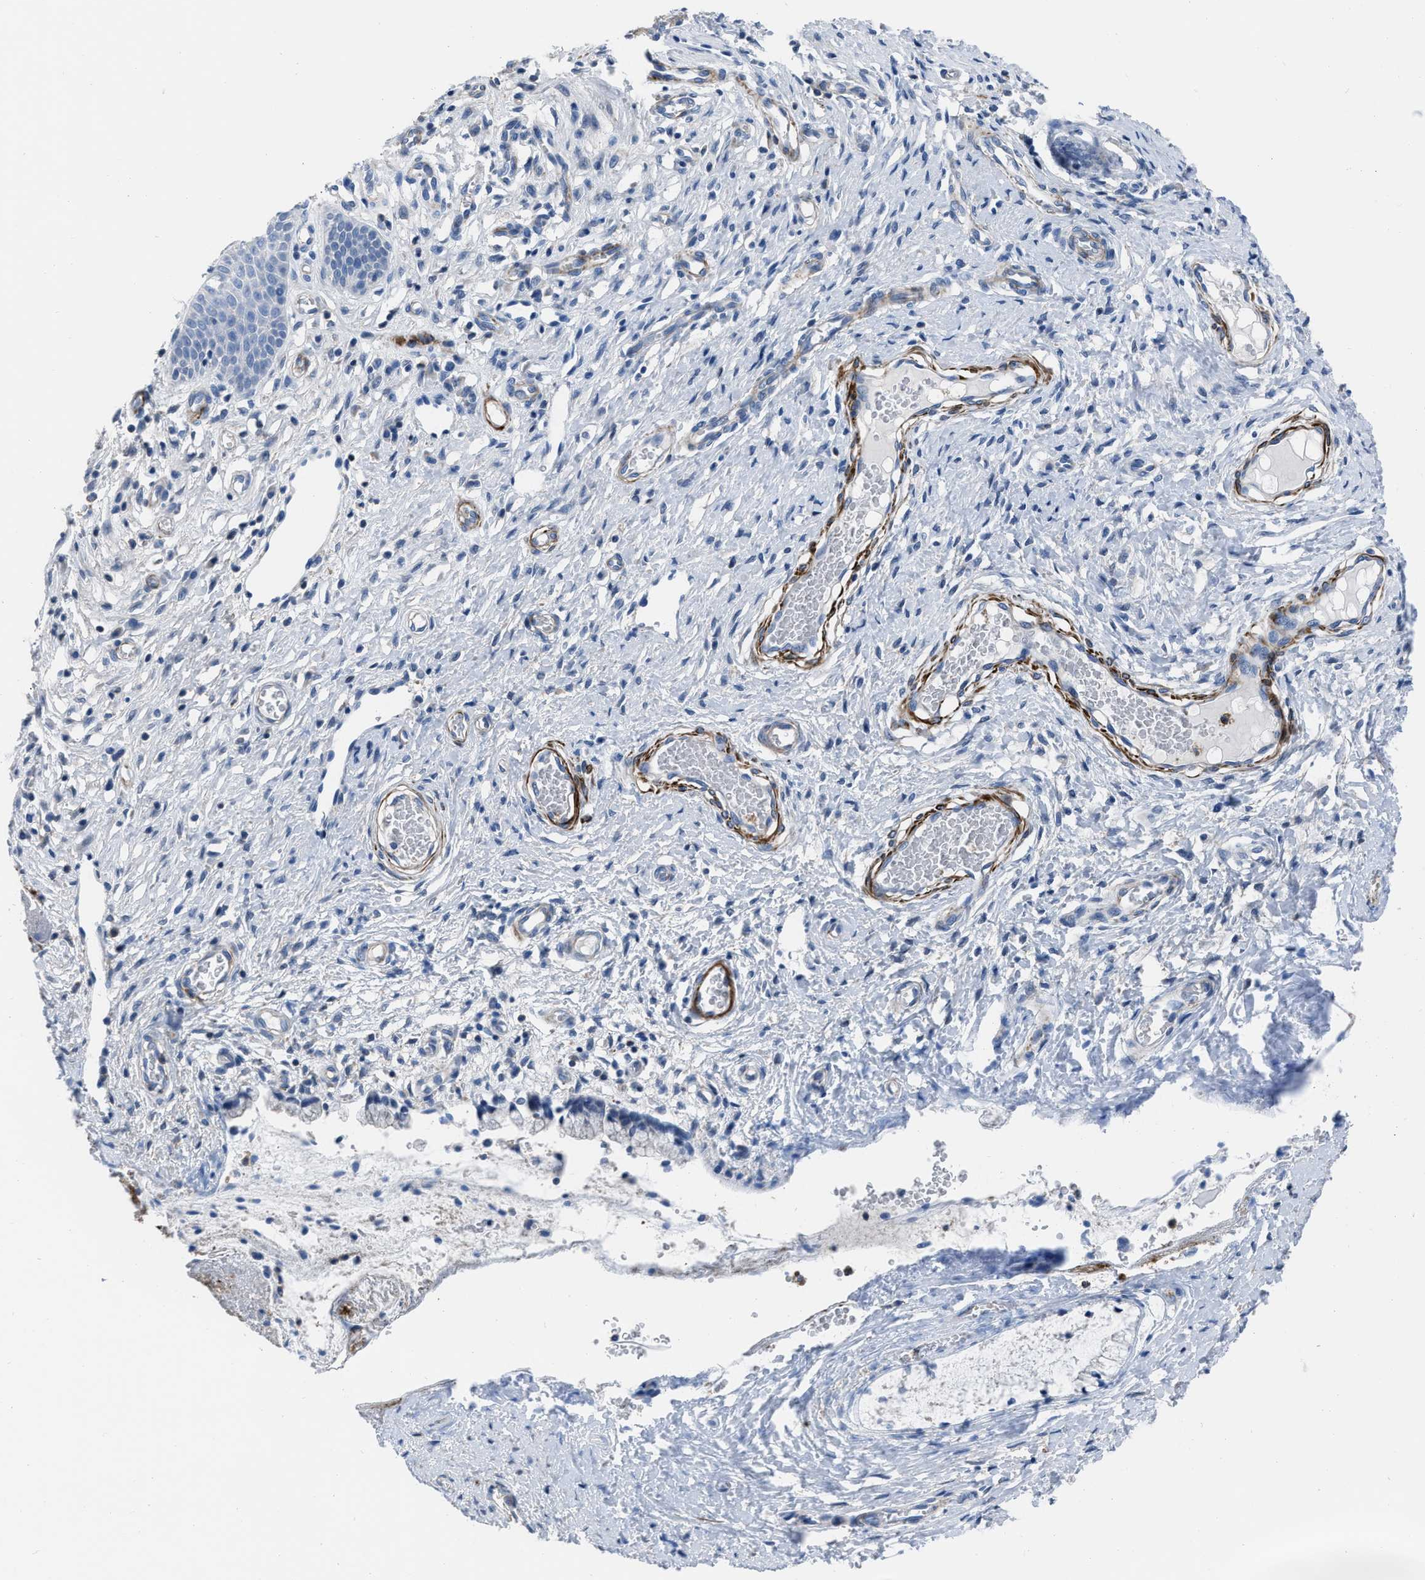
{"staining": {"intensity": "negative", "quantity": "none", "location": "none"}, "tissue": "cervix", "cell_type": "Glandular cells", "image_type": "normal", "snomed": [{"axis": "morphology", "description": "Normal tissue, NOS"}, {"axis": "topography", "description": "Cervix"}], "caption": "IHC of unremarkable human cervix demonstrates no staining in glandular cells.", "gene": "PRMT2", "patient": {"sex": "female", "age": 55}}